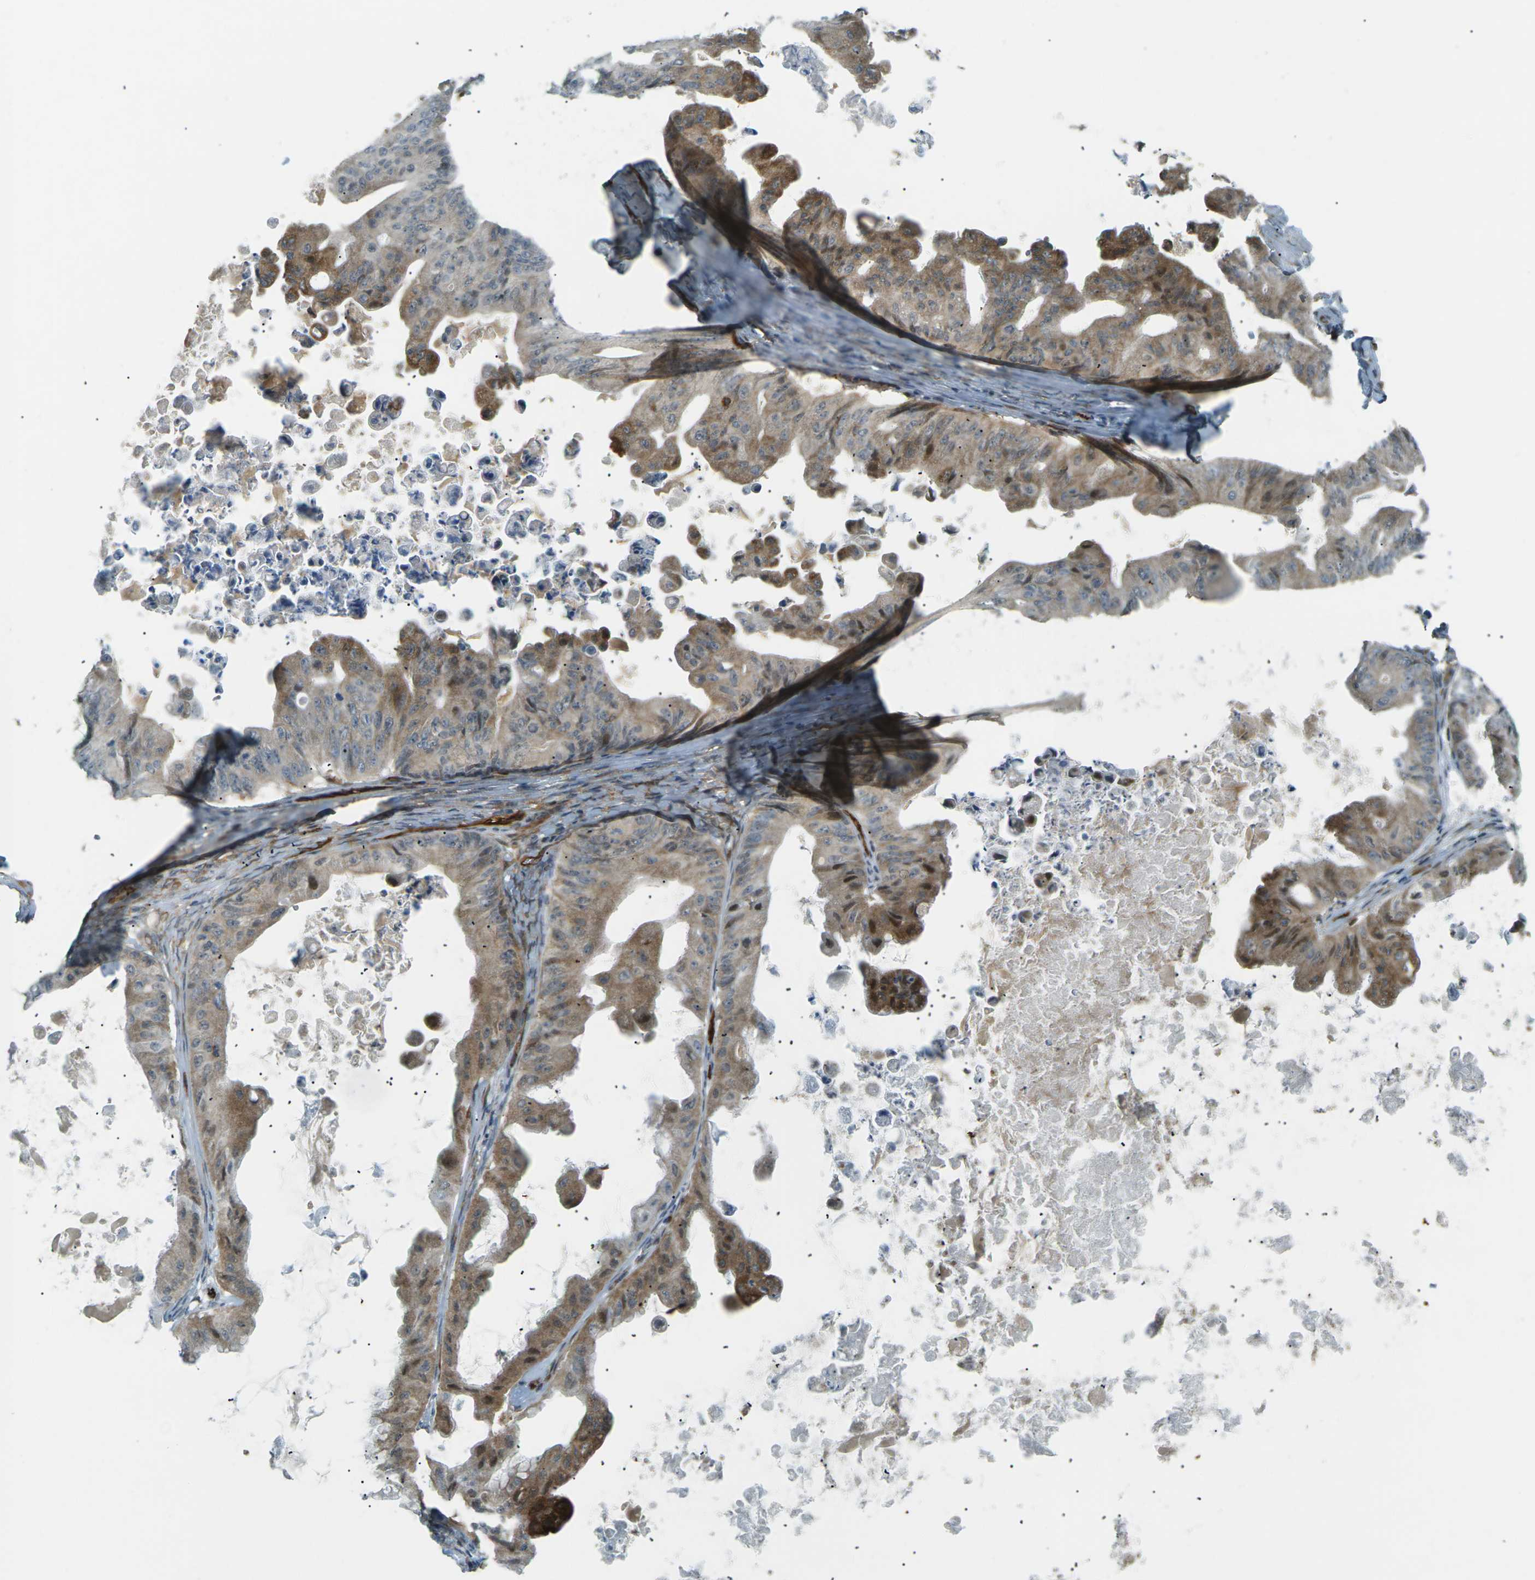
{"staining": {"intensity": "moderate", "quantity": ">75%", "location": "cytoplasmic/membranous,nuclear"}, "tissue": "ovarian cancer", "cell_type": "Tumor cells", "image_type": "cancer", "snomed": [{"axis": "morphology", "description": "Cystadenocarcinoma, mucinous, NOS"}, {"axis": "topography", "description": "Ovary"}], "caption": "Immunohistochemical staining of mucinous cystadenocarcinoma (ovarian) shows medium levels of moderate cytoplasmic/membranous and nuclear expression in approximately >75% of tumor cells. (Brightfield microscopy of DAB IHC at high magnification).", "gene": "S1PR1", "patient": {"sex": "female", "age": 37}}